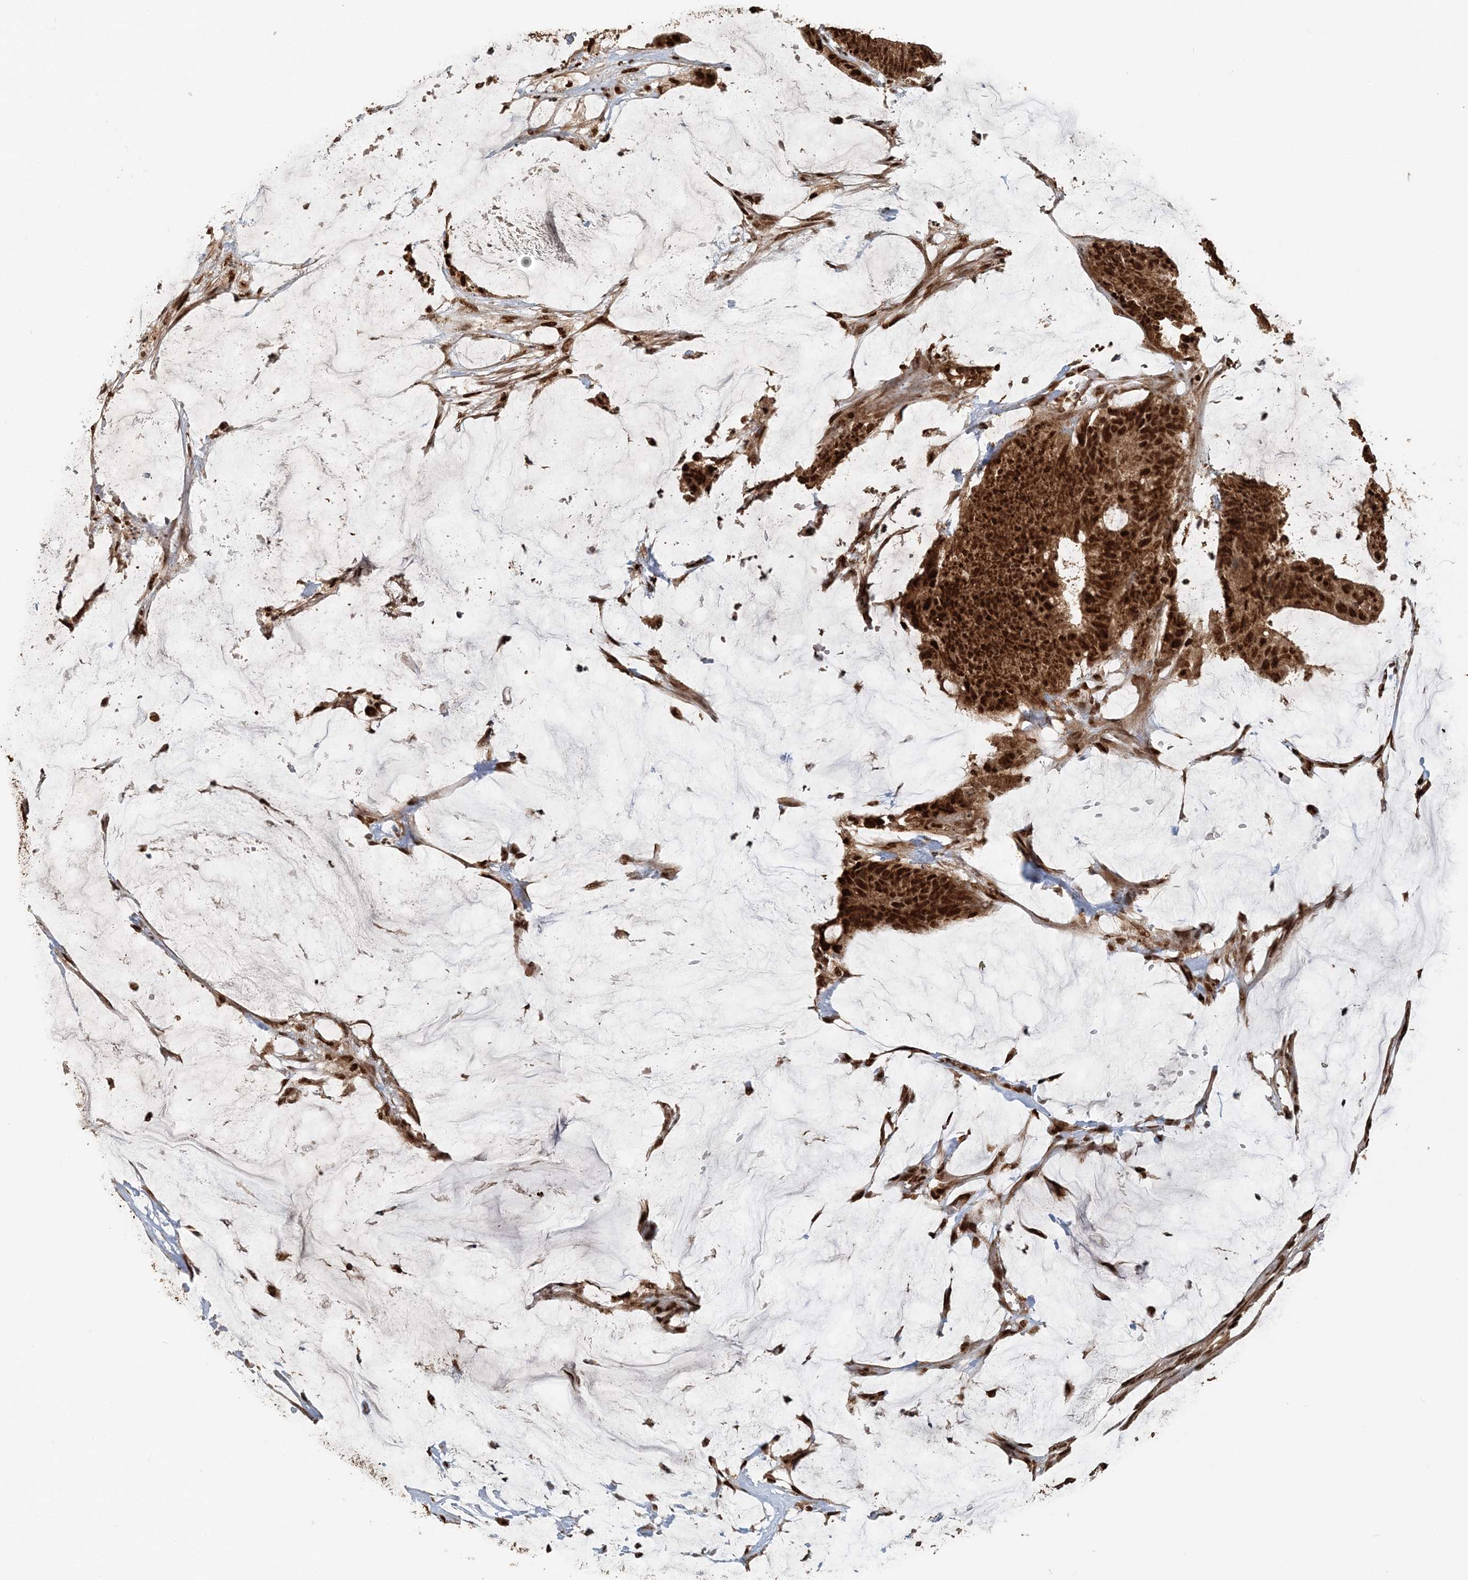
{"staining": {"intensity": "strong", "quantity": ">75%", "location": "cytoplasmic/membranous,nuclear"}, "tissue": "colorectal cancer", "cell_type": "Tumor cells", "image_type": "cancer", "snomed": [{"axis": "morphology", "description": "Adenocarcinoma, NOS"}, {"axis": "topography", "description": "Rectum"}], "caption": "Protein expression by immunohistochemistry (IHC) displays strong cytoplasmic/membranous and nuclear staining in approximately >75% of tumor cells in colorectal adenocarcinoma.", "gene": "ARHGAP35", "patient": {"sex": "female", "age": 66}}